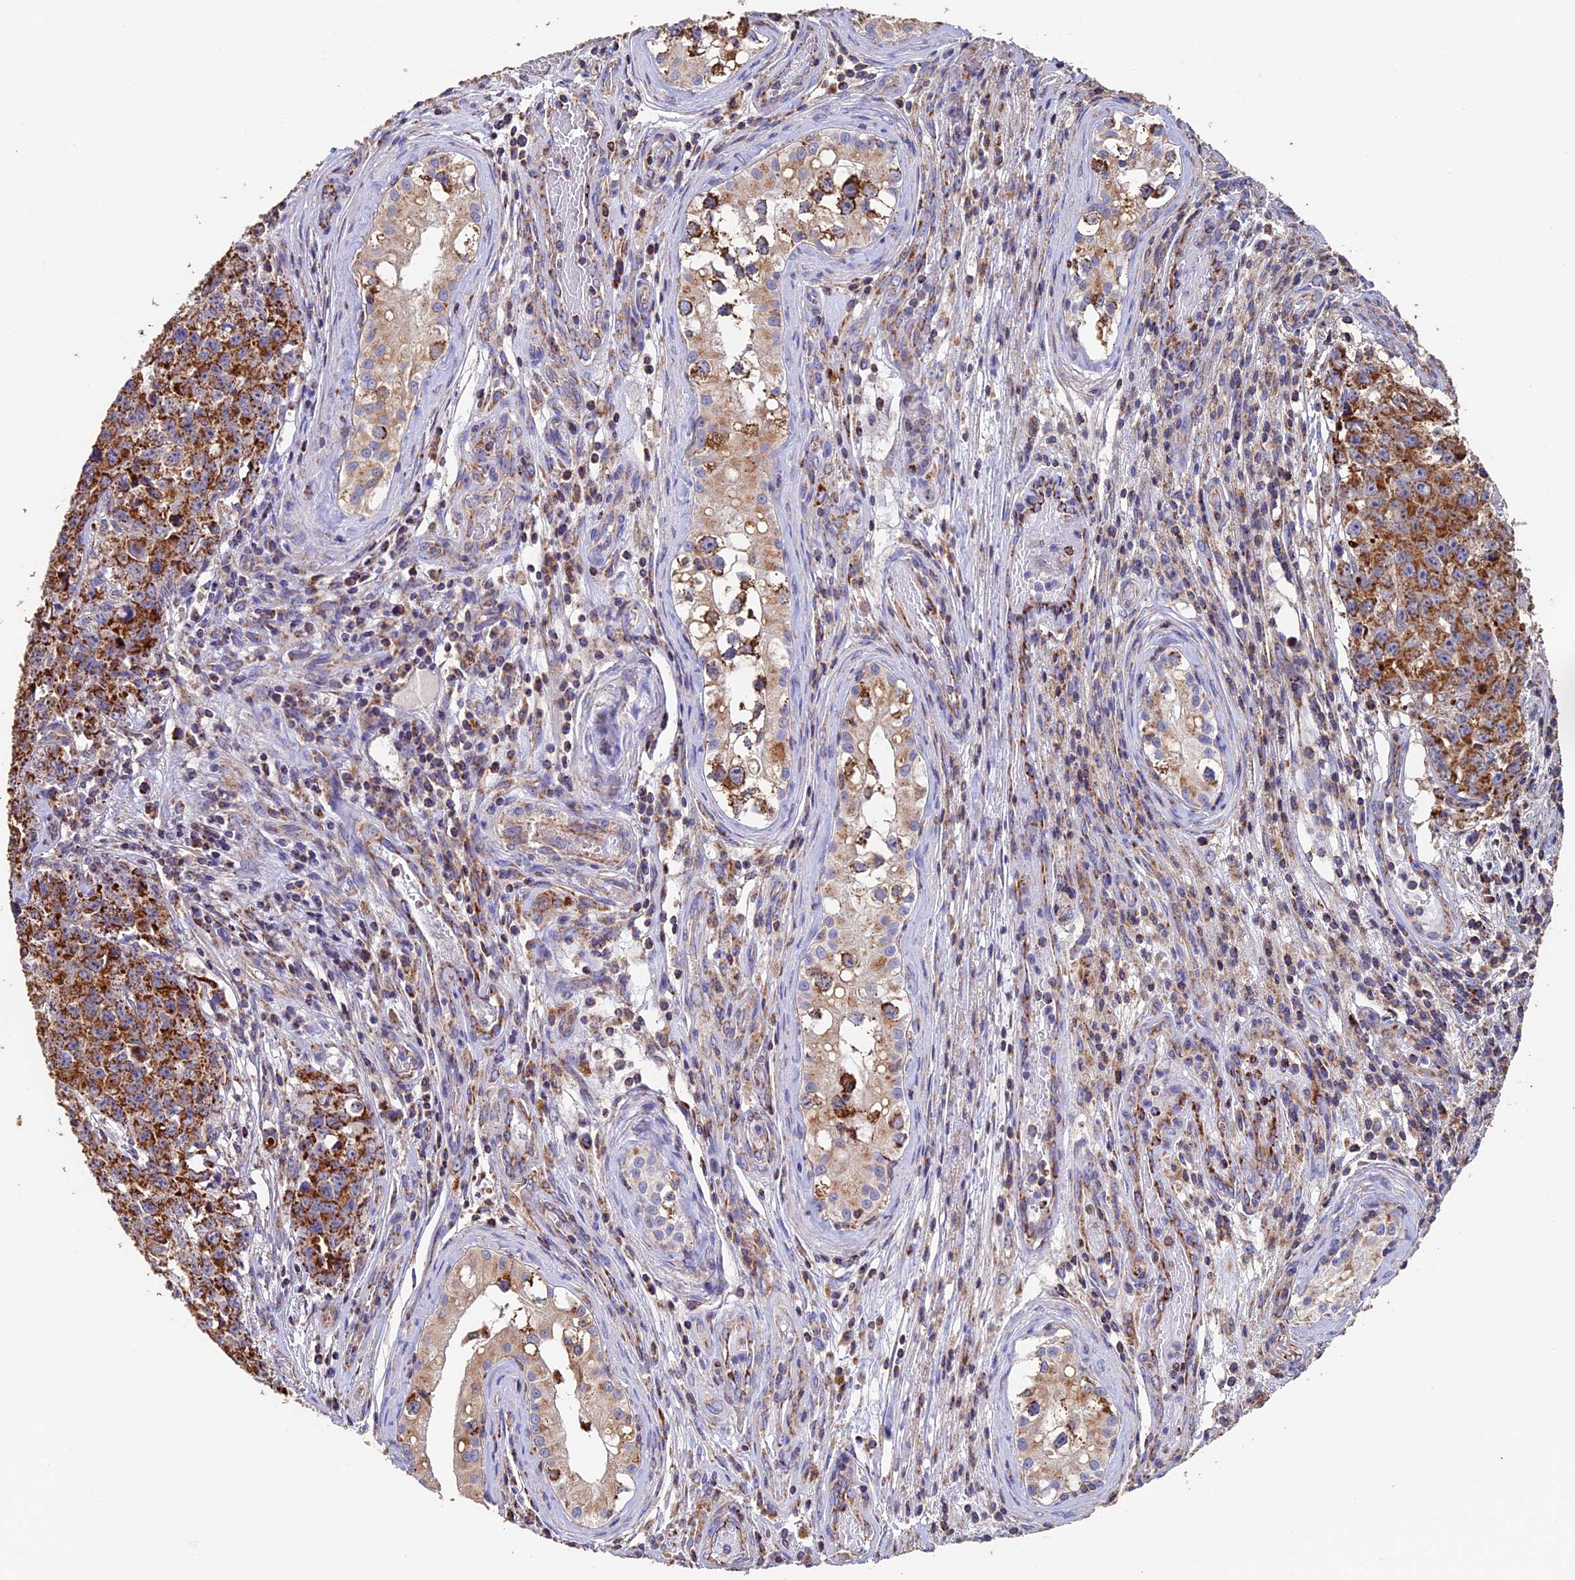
{"staining": {"intensity": "strong", "quantity": ">75%", "location": "cytoplasmic/membranous"}, "tissue": "testis cancer", "cell_type": "Tumor cells", "image_type": "cancer", "snomed": [{"axis": "morphology", "description": "Carcinoma, Embryonal, NOS"}, {"axis": "topography", "description": "Testis"}], "caption": "Tumor cells show high levels of strong cytoplasmic/membranous staining in about >75% of cells in human testis embryonal carcinoma. The staining is performed using DAB brown chromogen to label protein expression. The nuclei are counter-stained blue using hematoxylin.", "gene": "ADAT1", "patient": {"sex": "male", "age": 28}}